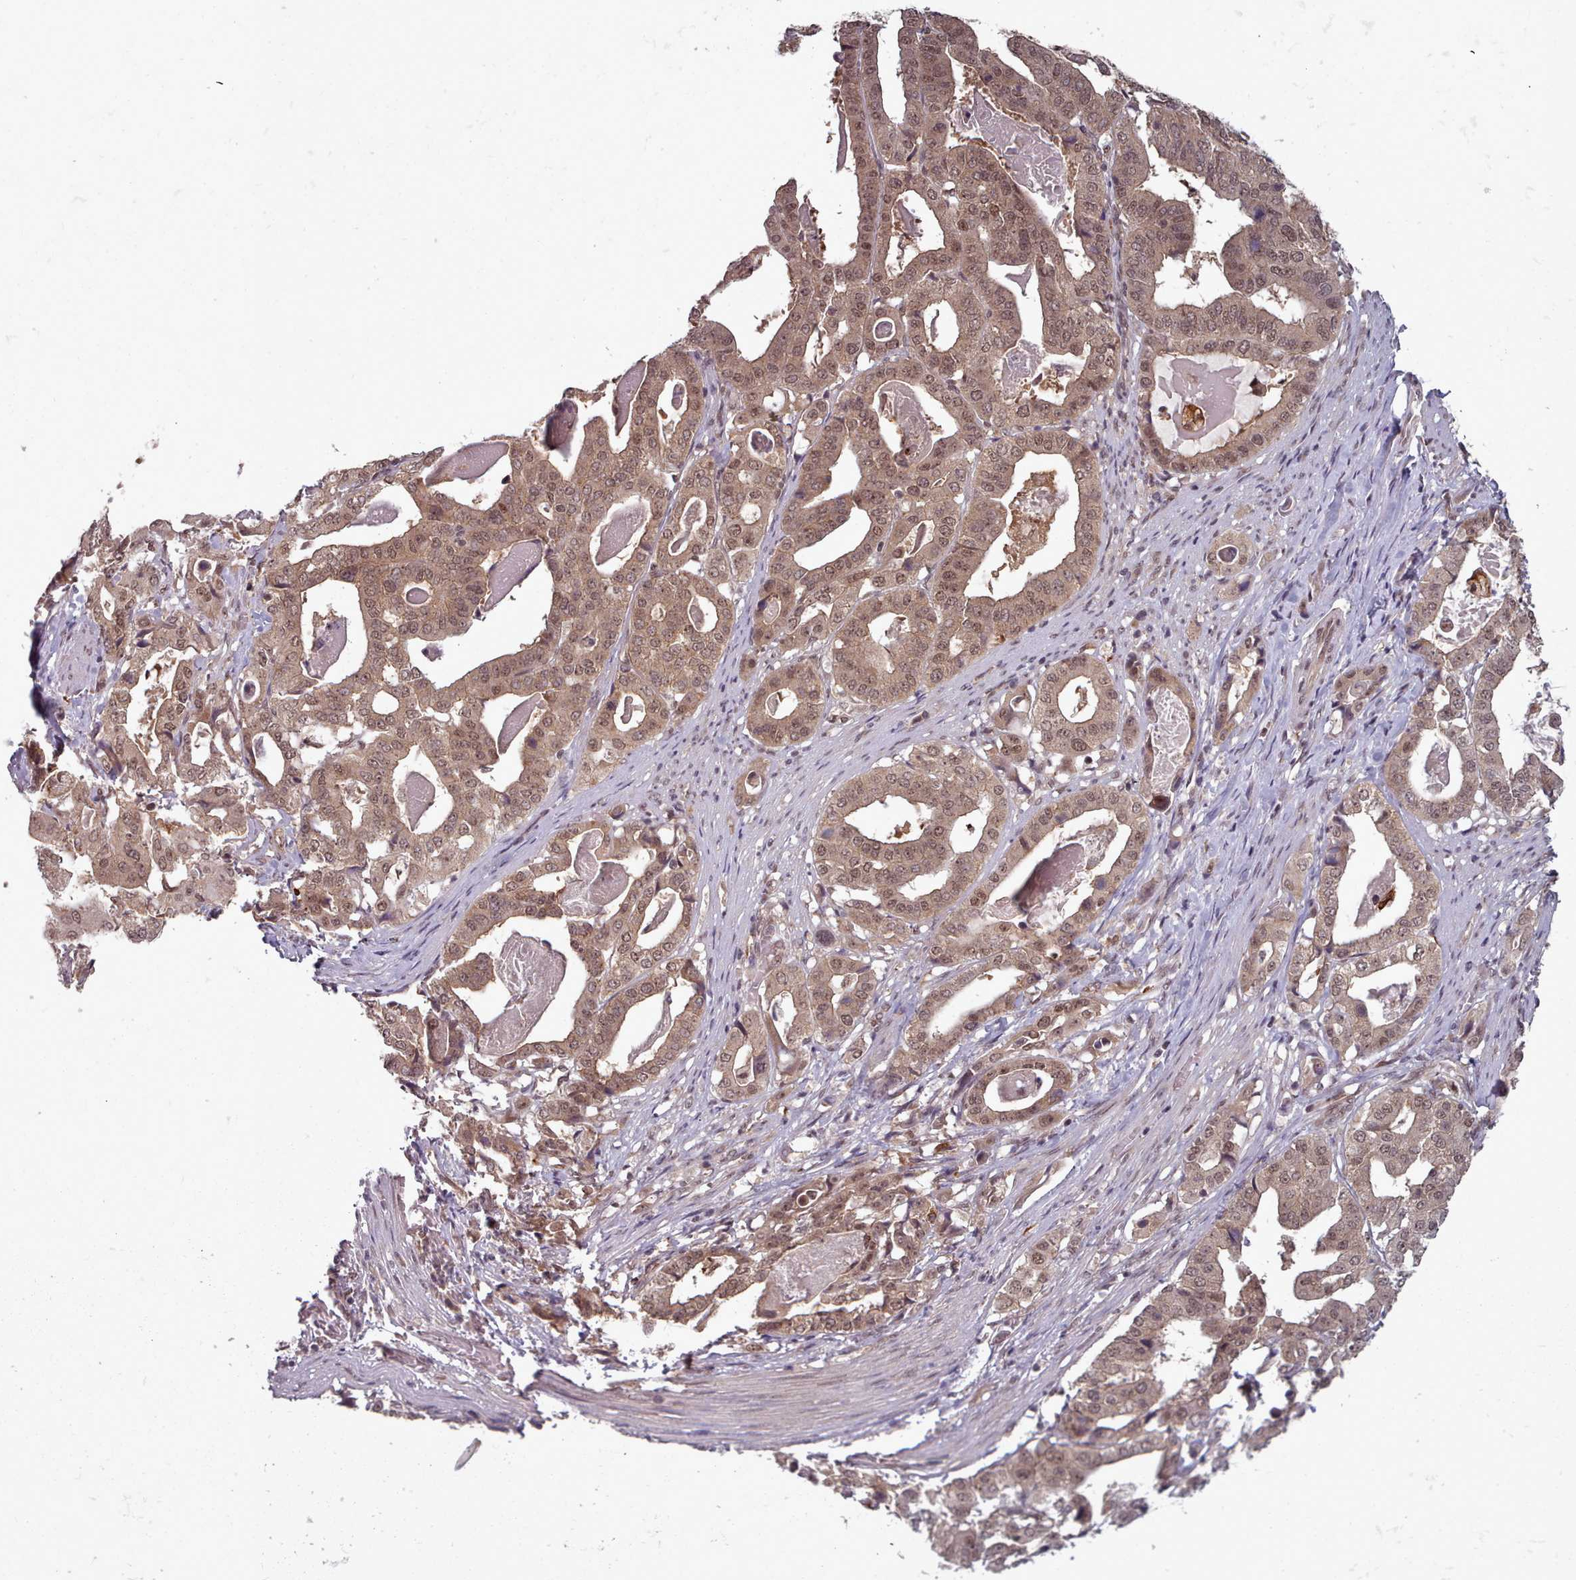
{"staining": {"intensity": "moderate", "quantity": ">75%", "location": "cytoplasmic/membranous,nuclear"}, "tissue": "stomach cancer", "cell_type": "Tumor cells", "image_type": "cancer", "snomed": [{"axis": "morphology", "description": "Adenocarcinoma, NOS"}, {"axis": "topography", "description": "Stomach"}], "caption": "A high-resolution image shows immunohistochemistry (IHC) staining of stomach adenocarcinoma, which displays moderate cytoplasmic/membranous and nuclear staining in about >75% of tumor cells. (DAB (3,3'-diaminobenzidine) = brown stain, brightfield microscopy at high magnification).", "gene": "DHX8", "patient": {"sex": "male", "age": 48}}